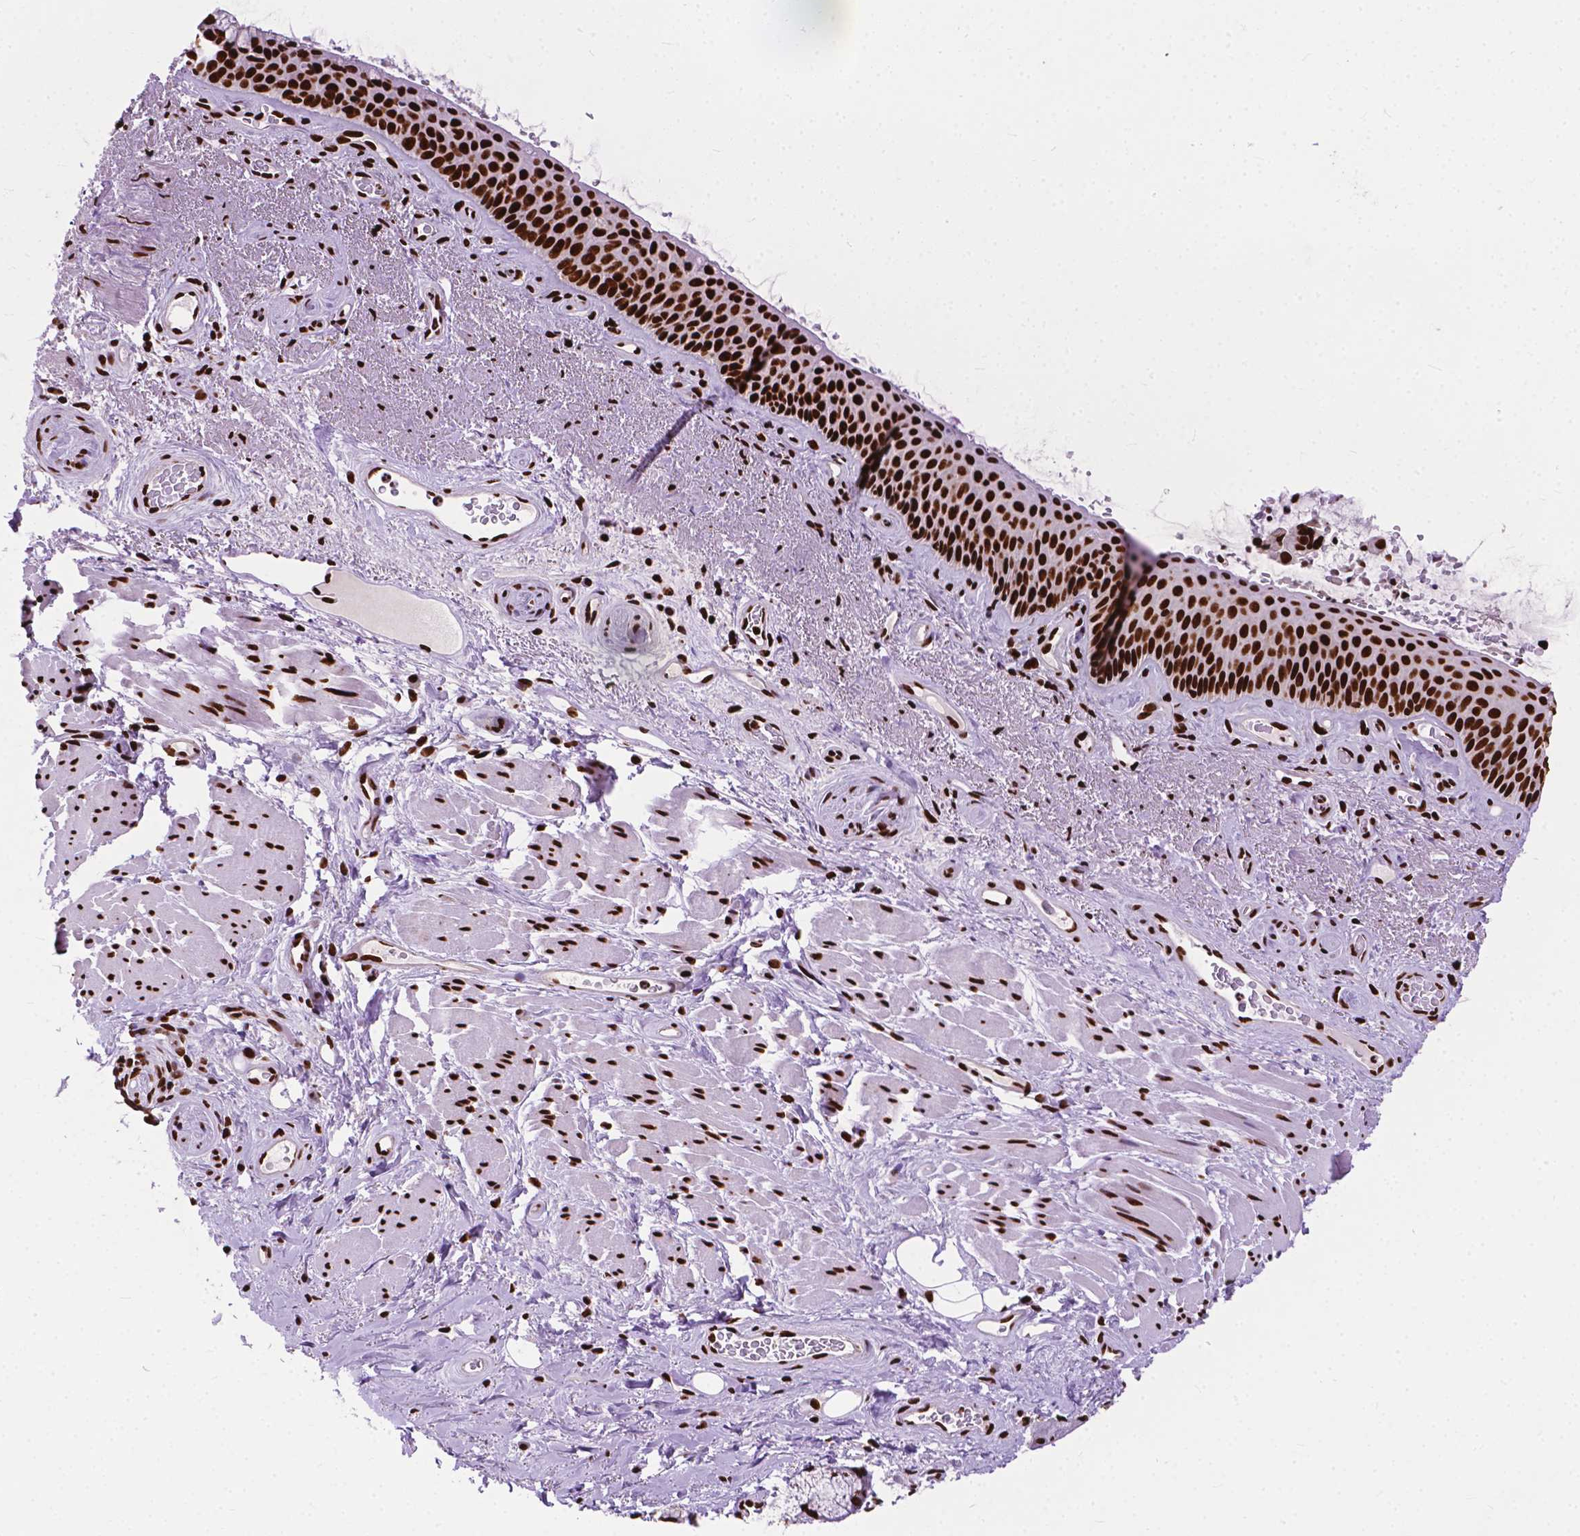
{"staining": {"intensity": "strong", "quantity": ">75%", "location": "nuclear"}, "tissue": "bronchus", "cell_type": "Respiratory epithelial cells", "image_type": "normal", "snomed": [{"axis": "morphology", "description": "Normal tissue, NOS"}, {"axis": "topography", "description": "Bronchus"}], "caption": "Benign bronchus shows strong nuclear expression in approximately >75% of respiratory epithelial cells, visualized by immunohistochemistry.", "gene": "SMIM5", "patient": {"sex": "male", "age": 48}}